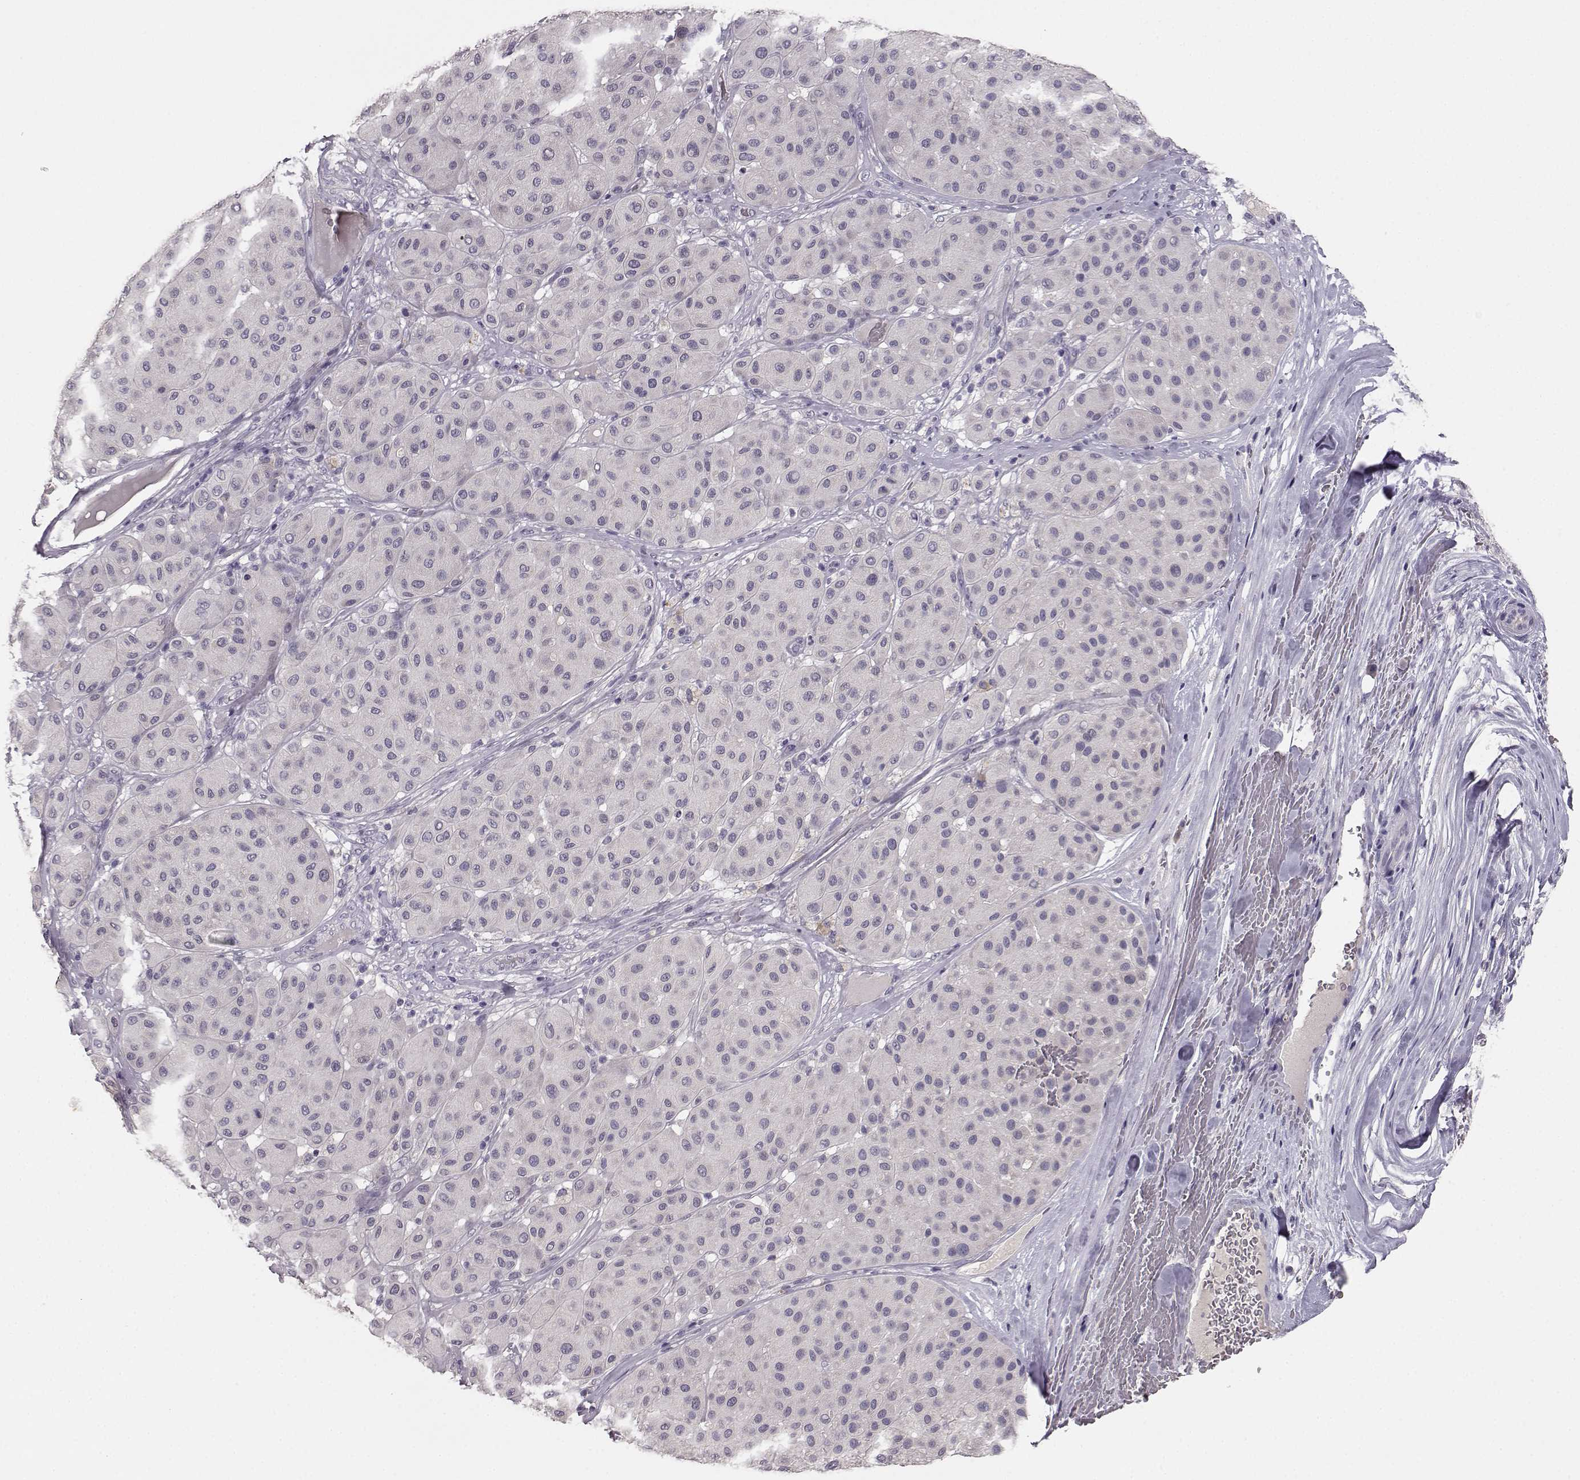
{"staining": {"intensity": "negative", "quantity": "none", "location": "none"}, "tissue": "melanoma", "cell_type": "Tumor cells", "image_type": "cancer", "snomed": [{"axis": "morphology", "description": "Malignant melanoma, Metastatic site"}, {"axis": "topography", "description": "Smooth muscle"}], "caption": "IHC micrograph of human malignant melanoma (metastatic site) stained for a protein (brown), which exhibits no expression in tumor cells. Nuclei are stained in blue.", "gene": "BFSP2", "patient": {"sex": "male", "age": 41}}